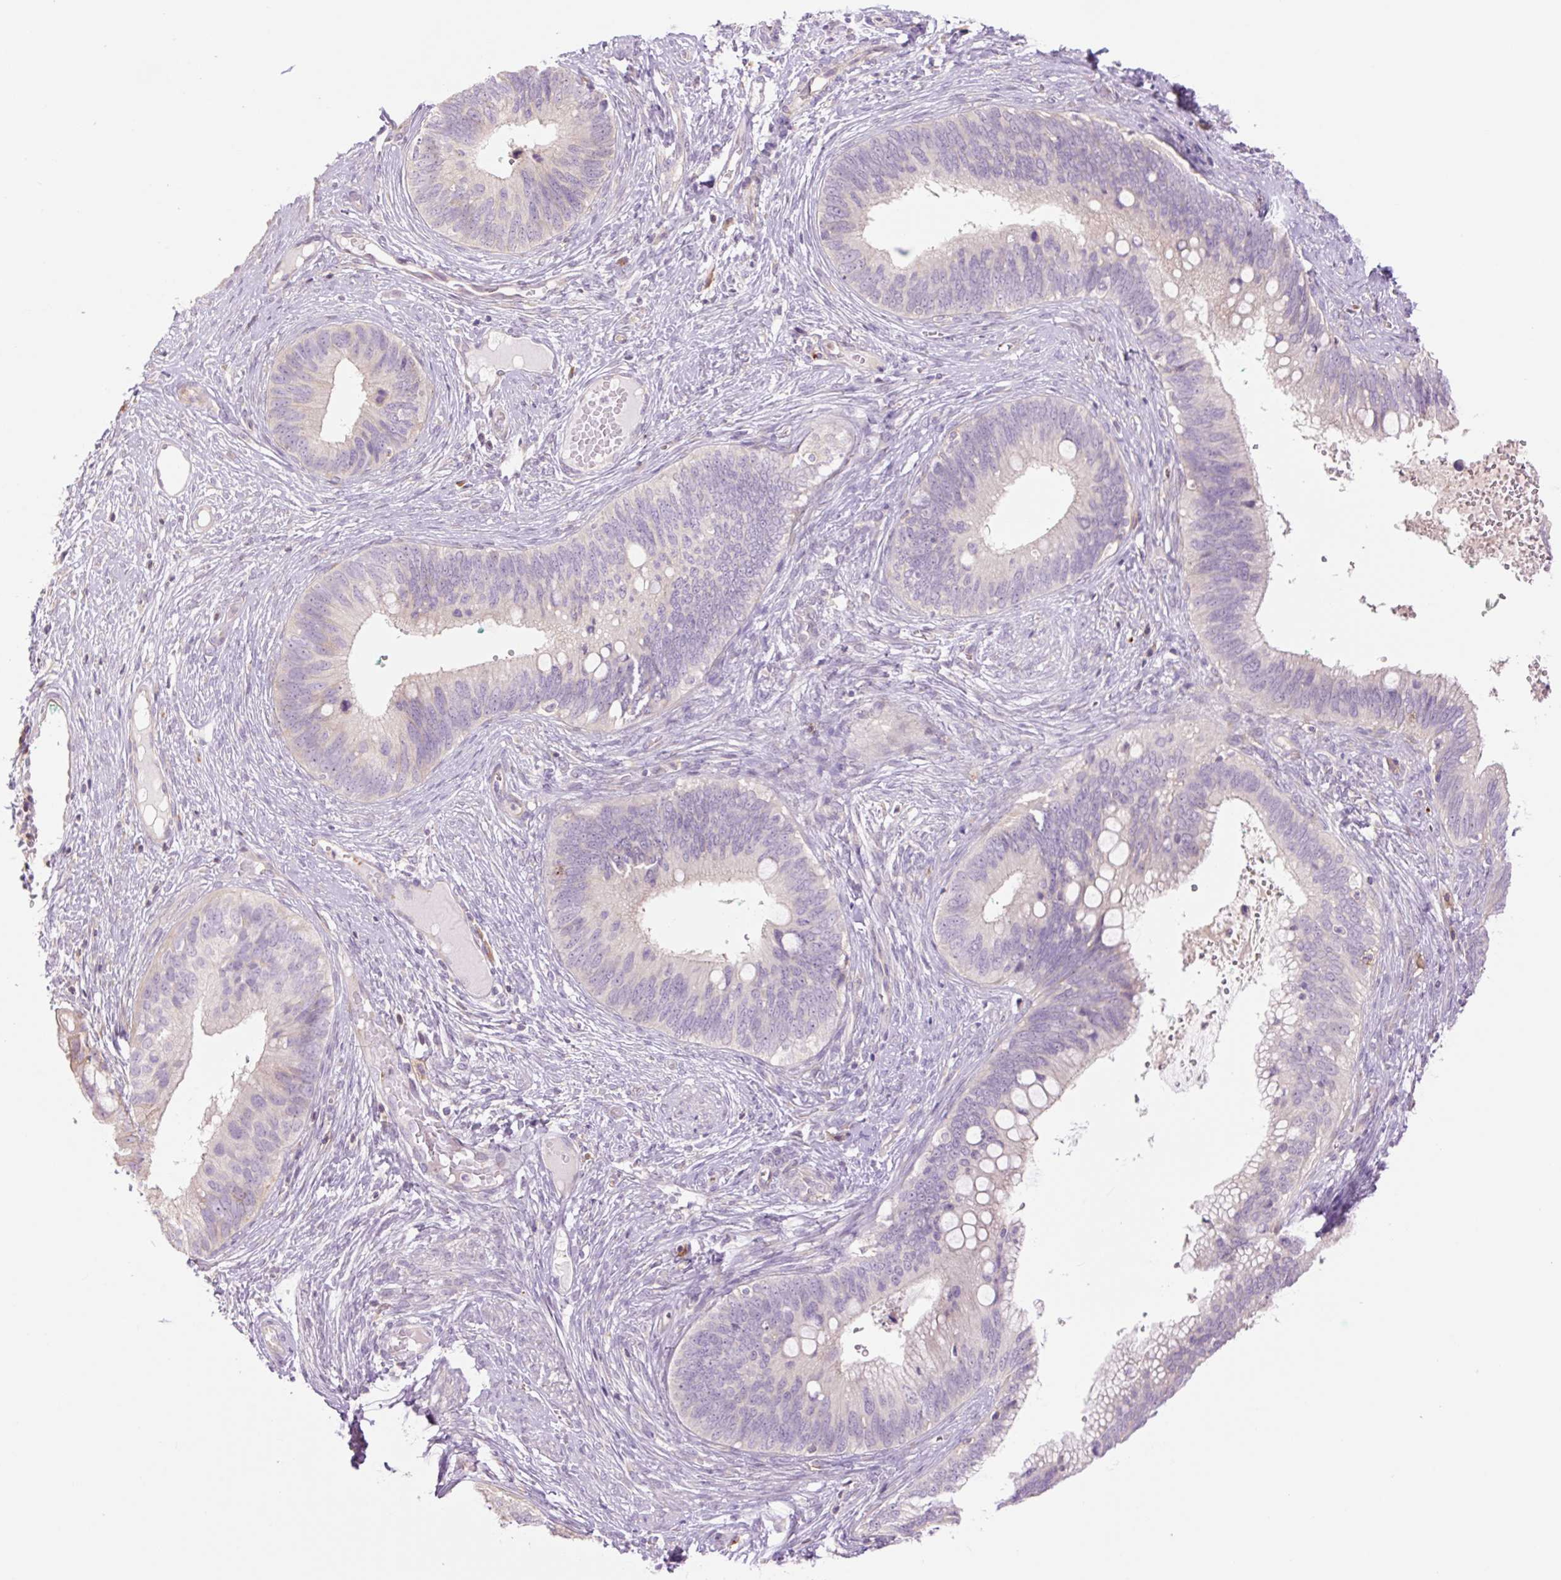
{"staining": {"intensity": "negative", "quantity": "none", "location": "none"}, "tissue": "cervical cancer", "cell_type": "Tumor cells", "image_type": "cancer", "snomed": [{"axis": "morphology", "description": "Adenocarcinoma, NOS"}, {"axis": "topography", "description": "Cervix"}], "caption": "IHC photomicrograph of cervical cancer stained for a protein (brown), which exhibits no staining in tumor cells. (Immunohistochemistry (ihc), brightfield microscopy, high magnification).", "gene": "GRID2", "patient": {"sex": "female", "age": 42}}